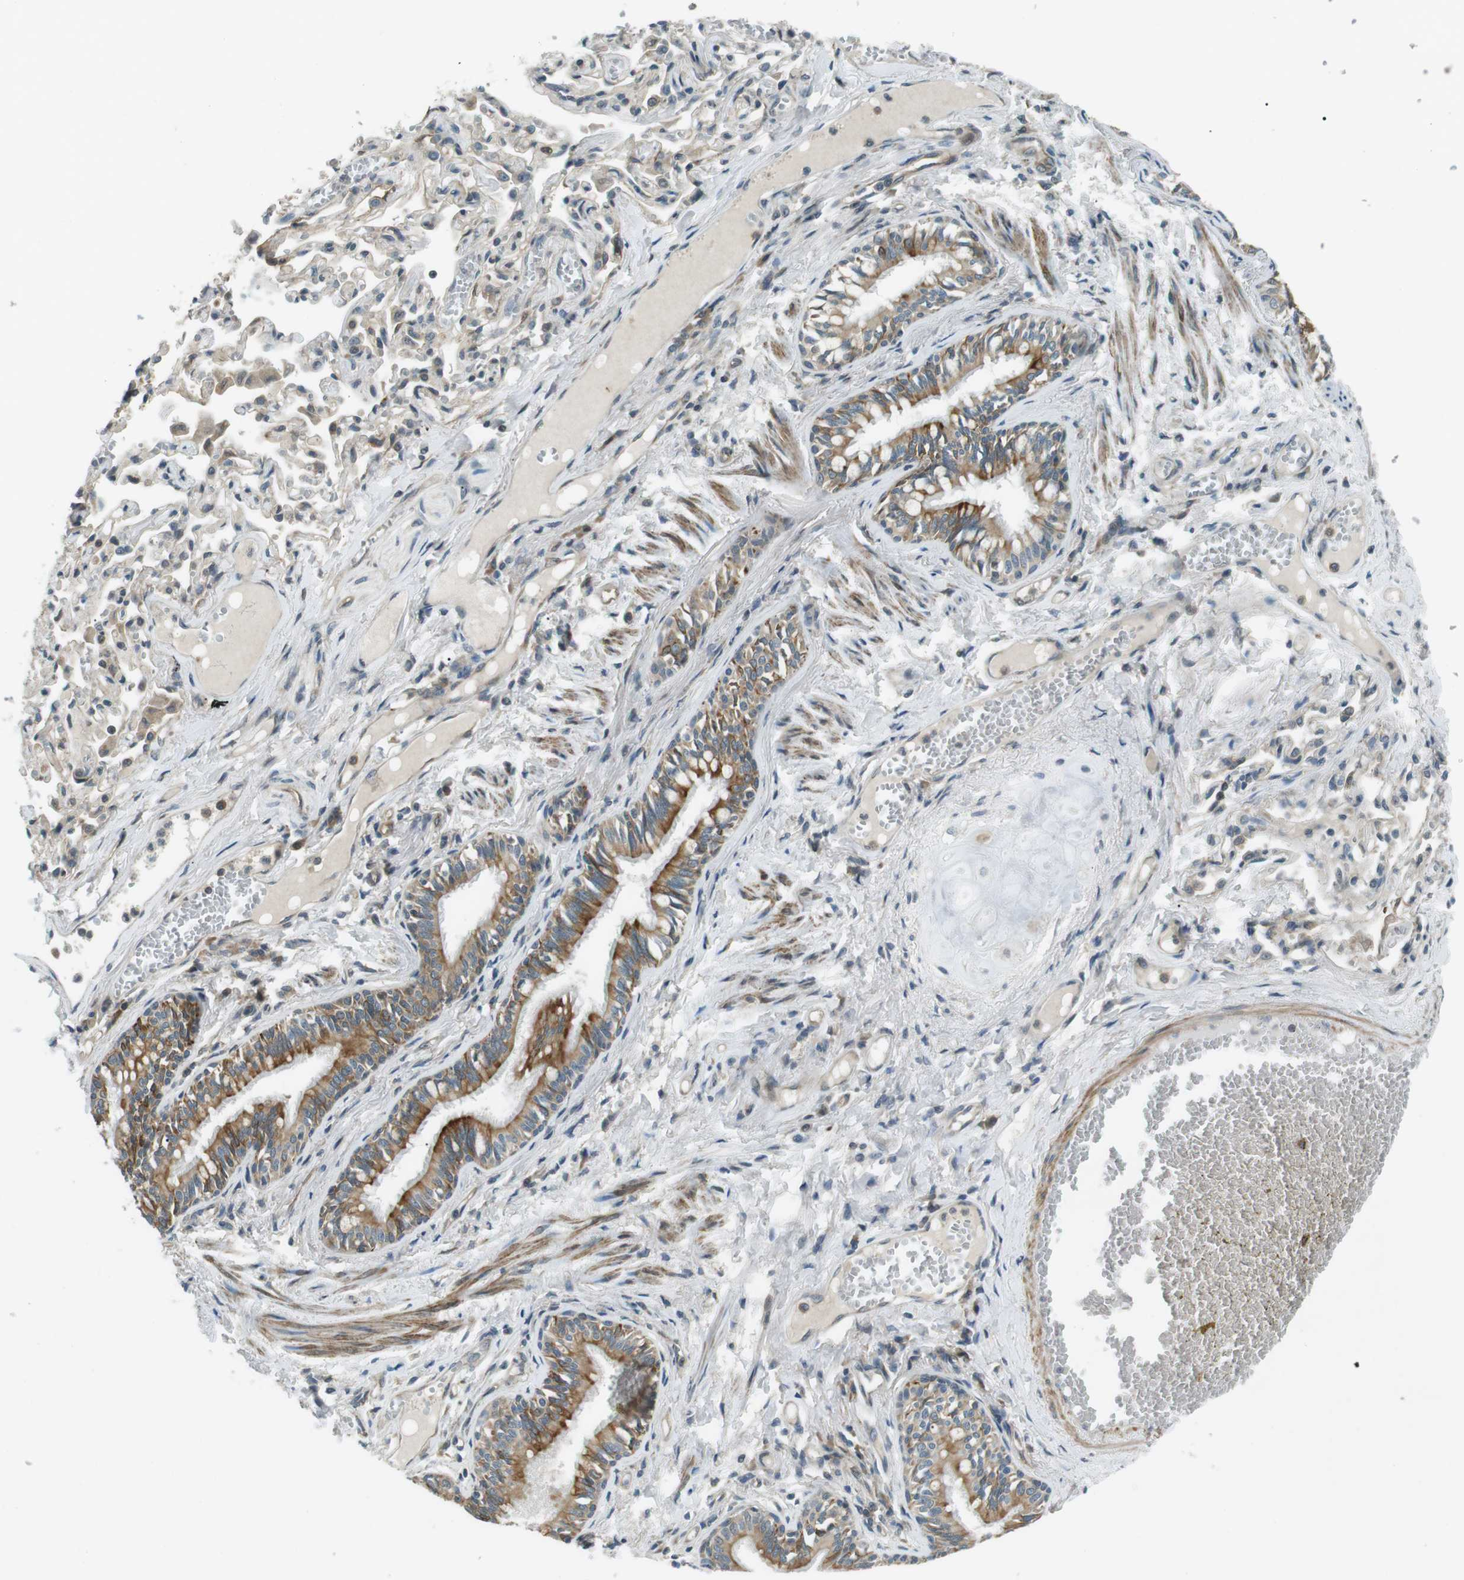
{"staining": {"intensity": "strong", "quantity": ">75%", "location": "cytoplasmic/membranous"}, "tissue": "bronchus", "cell_type": "Respiratory epithelial cells", "image_type": "normal", "snomed": [{"axis": "morphology", "description": "Normal tissue, NOS"}, {"axis": "morphology", "description": "Inflammation, NOS"}, {"axis": "topography", "description": "Cartilage tissue"}, {"axis": "topography", "description": "Lung"}], "caption": "Respiratory epithelial cells exhibit high levels of strong cytoplasmic/membranous expression in about >75% of cells in unremarkable human bronchus.", "gene": "TMEM74", "patient": {"sex": "male", "age": 71}}